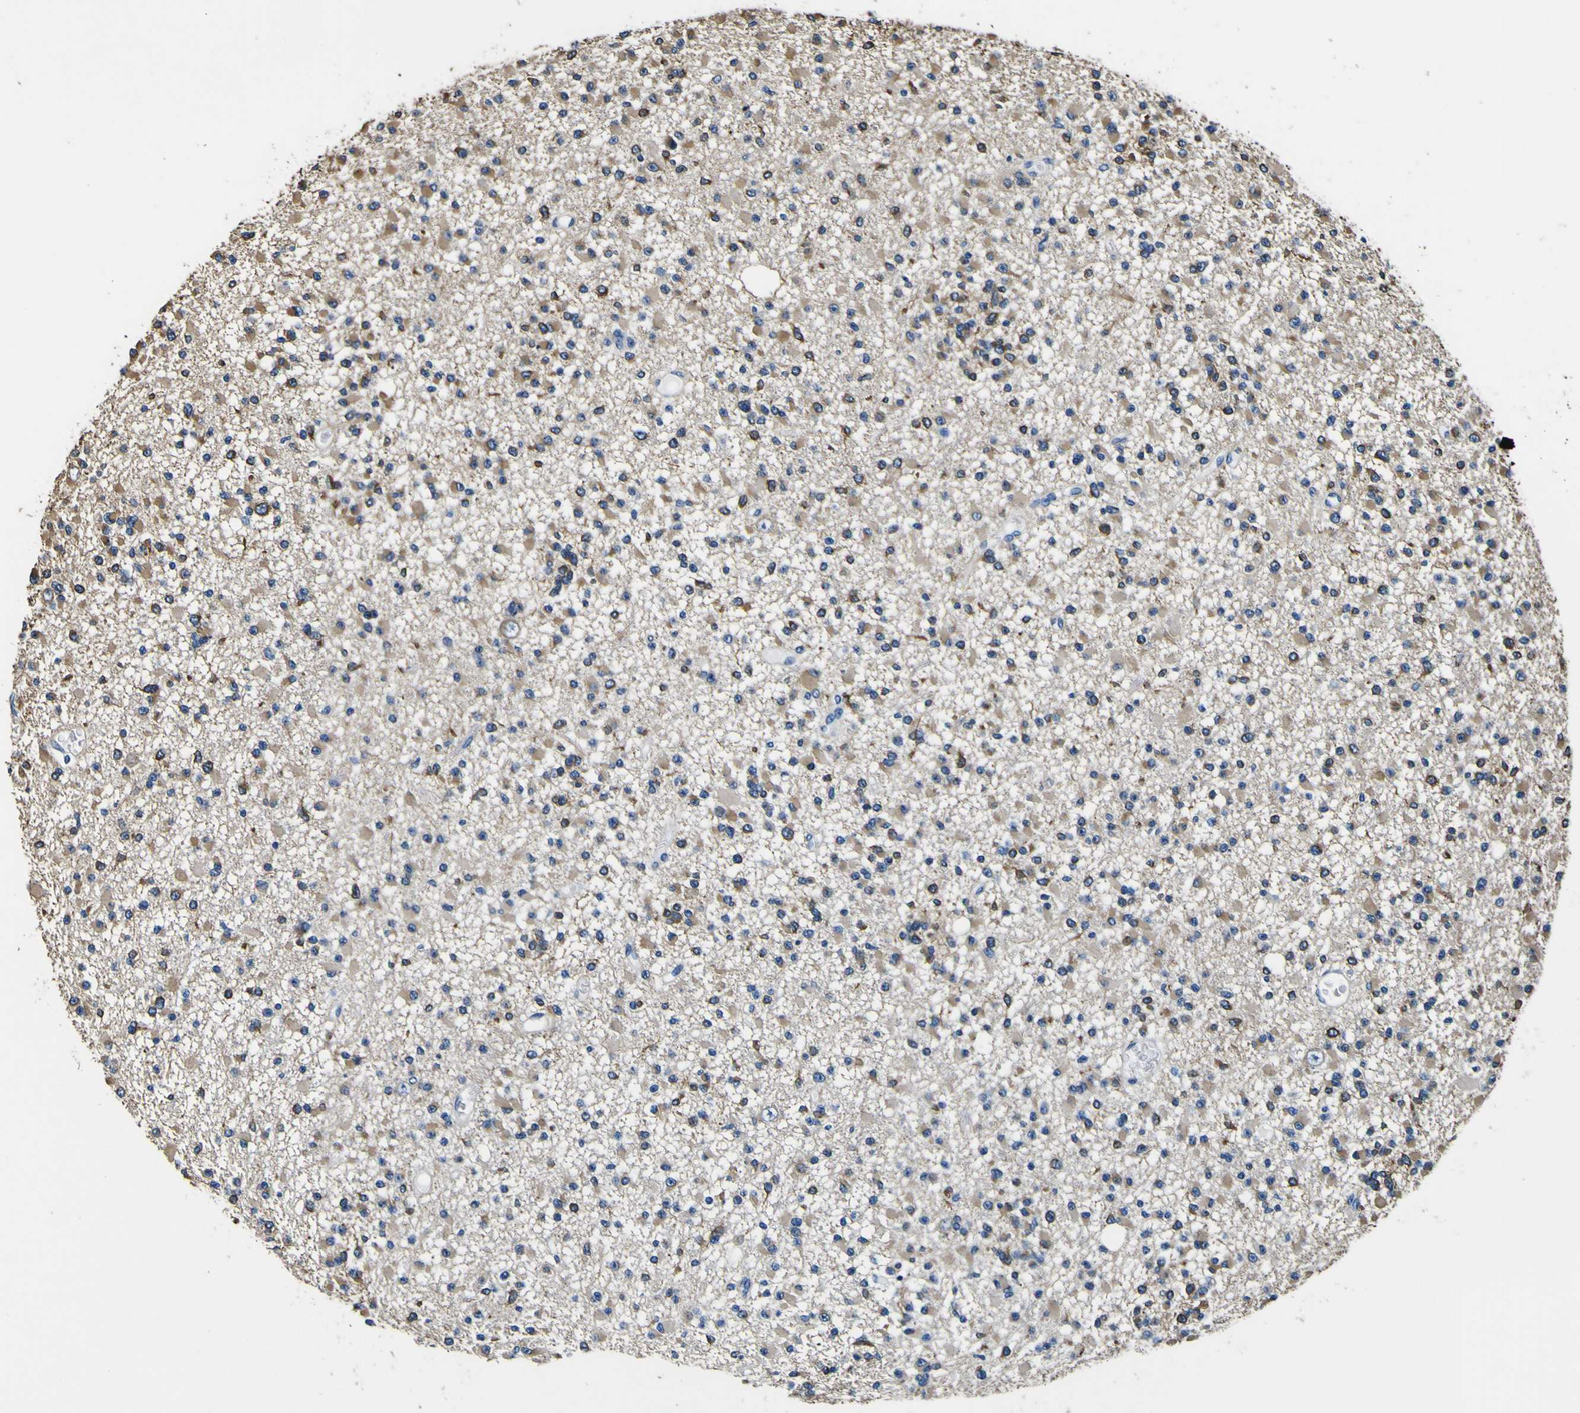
{"staining": {"intensity": "moderate", "quantity": "25%-75%", "location": "cytoplasmic/membranous"}, "tissue": "glioma", "cell_type": "Tumor cells", "image_type": "cancer", "snomed": [{"axis": "morphology", "description": "Glioma, malignant, Low grade"}, {"axis": "topography", "description": "Brain"}], "caption": "Immunohistochemical staining of low-grade glioma (malignant) displays medium levels of moderate cytoplasmic/membranous protein expression in approximately 25%-75% of tumor cells.", "gene": "TUBA1B", "patient": {"sex": "female", "age": 22}}